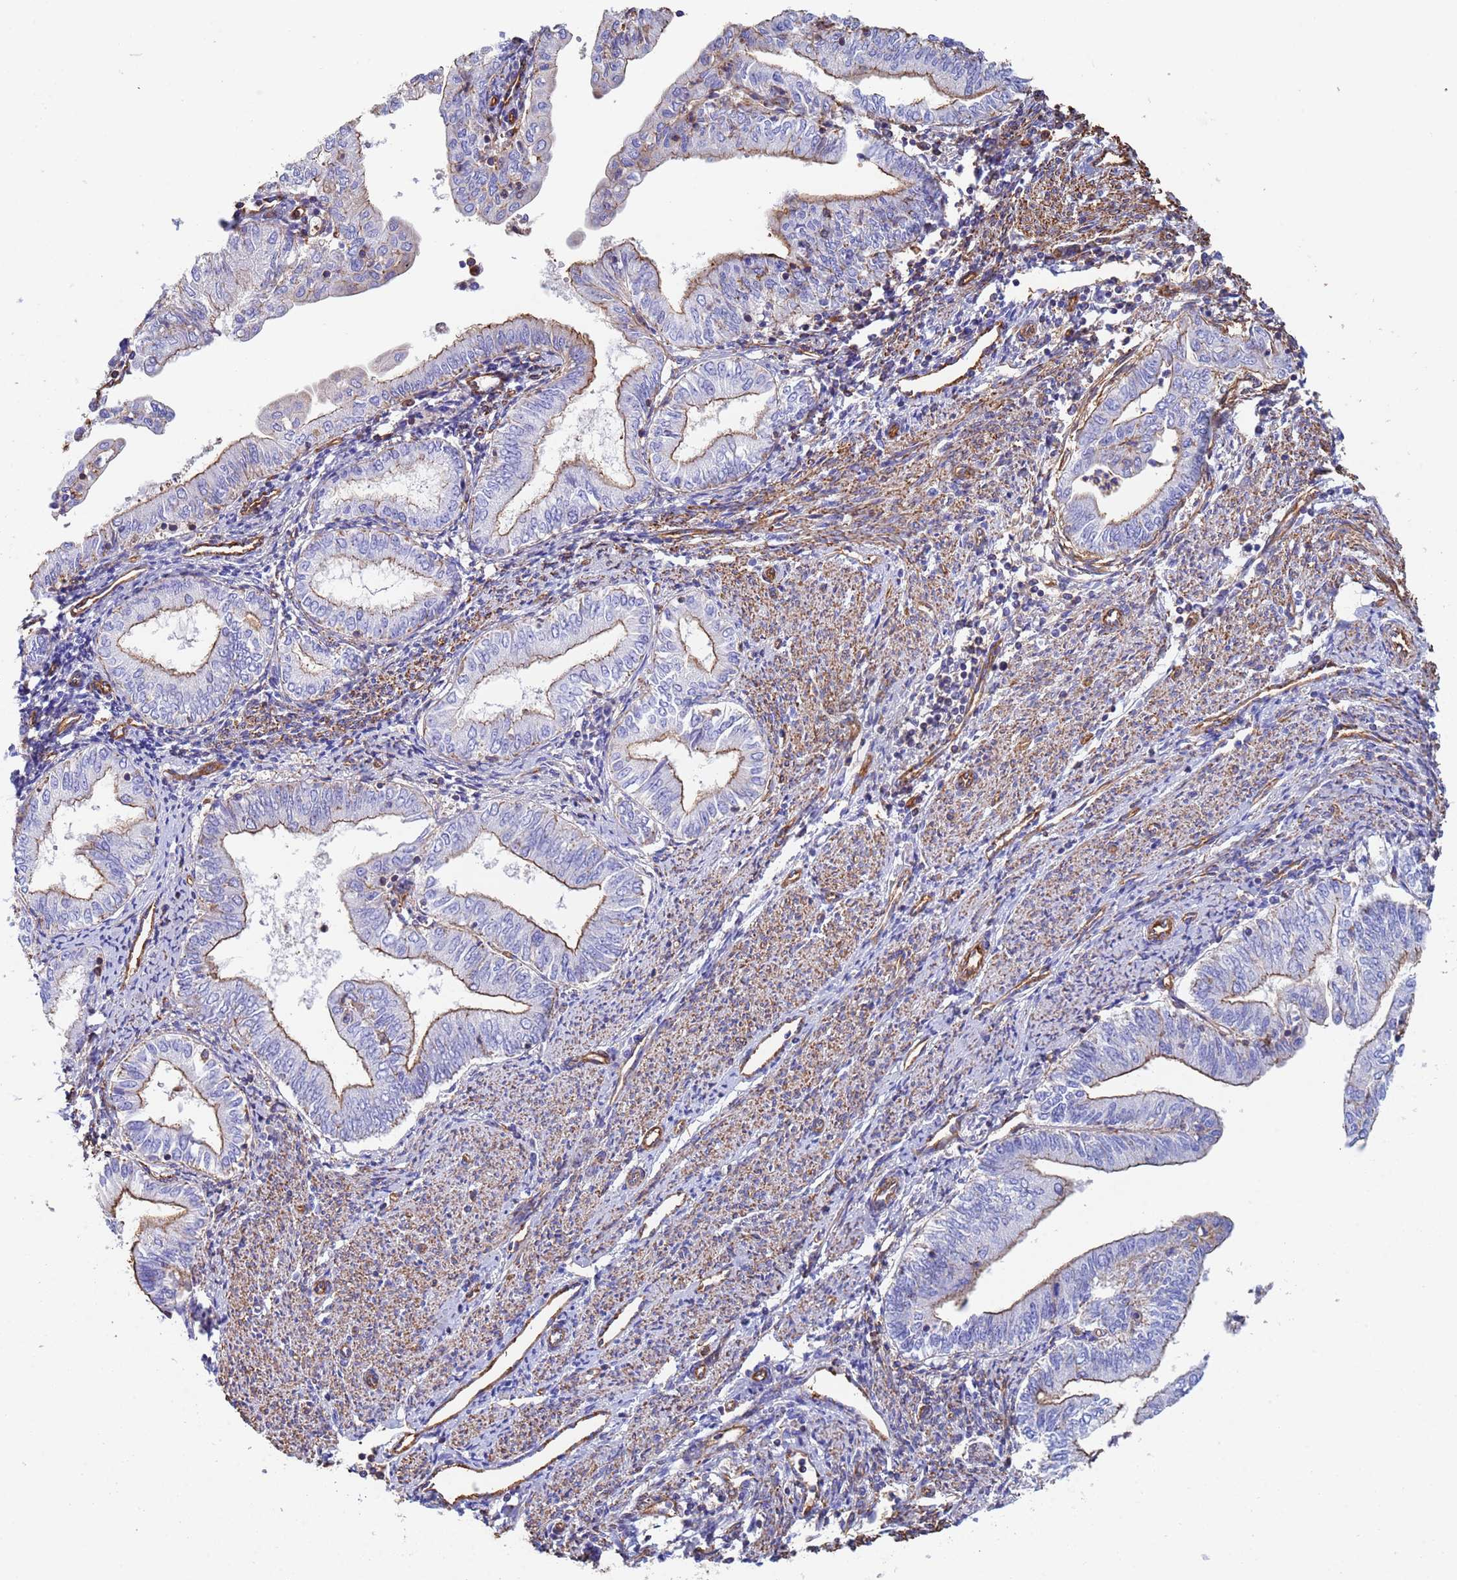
{"staining": {"intensity": "weak", "quantity": "25%-75%", "location": "cytoplasmic/membranous"}, "tissue": "endometrial cancer", "cell_type": "Tumor cells", "image_type": "cancer", "snomed": [{"axis": "morphology", "description": "Adenocarcinoma, NOS"}, {"axis": "topography", "description": "Endometrium"}], "caption": "Immunohistochemical staining of adenocarcinoma (endometrial) exhibits weak cytoplasmic/membranous protein expression in approximately 25%-75% of tumor cells.", "gene": "MYL12A", "patient": {"sex": "female", "age": 66}}